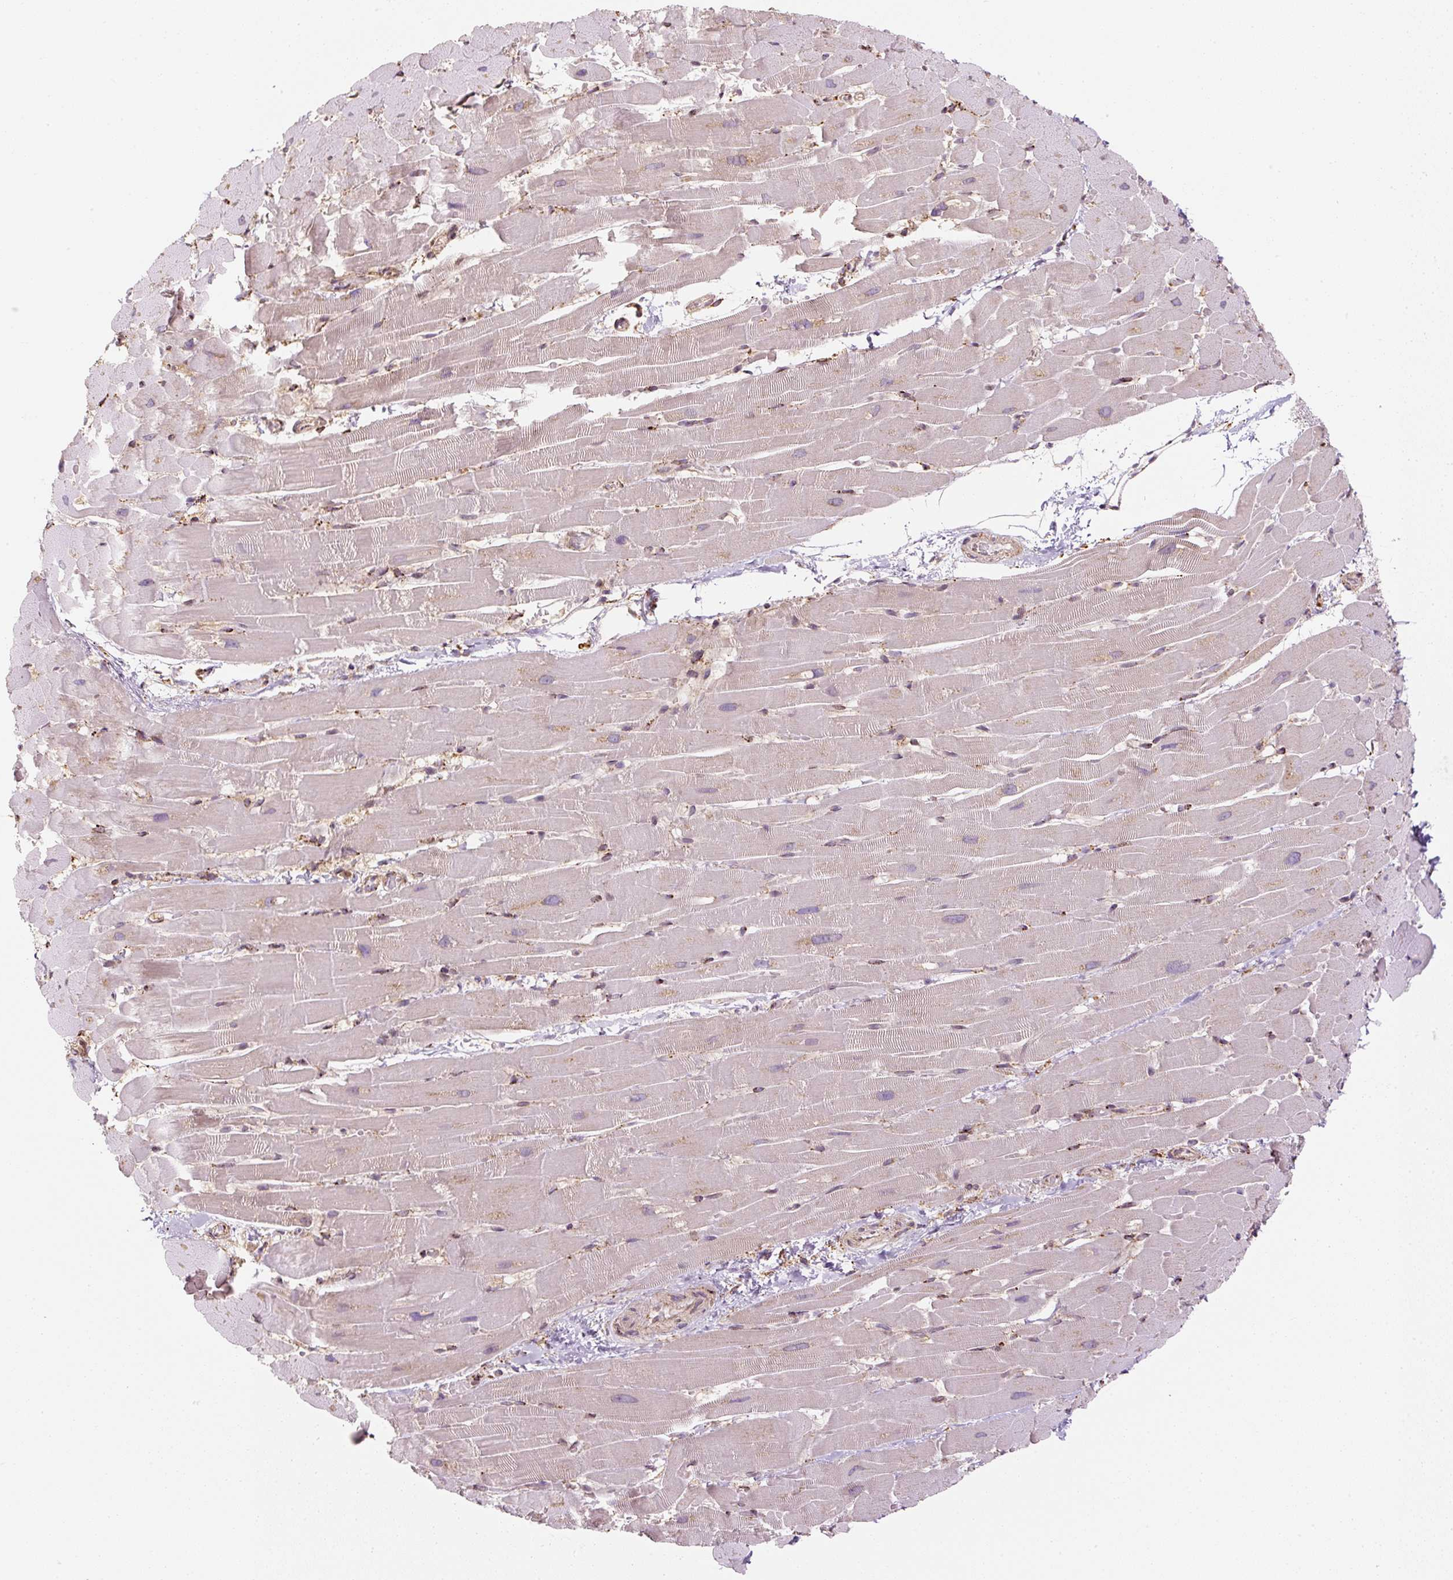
{"staining": {"intensity": "negative", "quantity": "none", "location": "none"}, "tissue": "heart muscle", "cell_type": "Cardiomyocytes", "image_type": "normal", "snomed": [{"axis": "morphology", "description": "Normal tissue, NOS"}, {"axis": "topography", "description": "Heart"}], "caption": "This is an IHC photomicrograph of unremarkable heart muscle. There is no expression in cardiomyocytes.", "gene": "PRKCSH", "patient": {"sex": "male", "age": 37}}